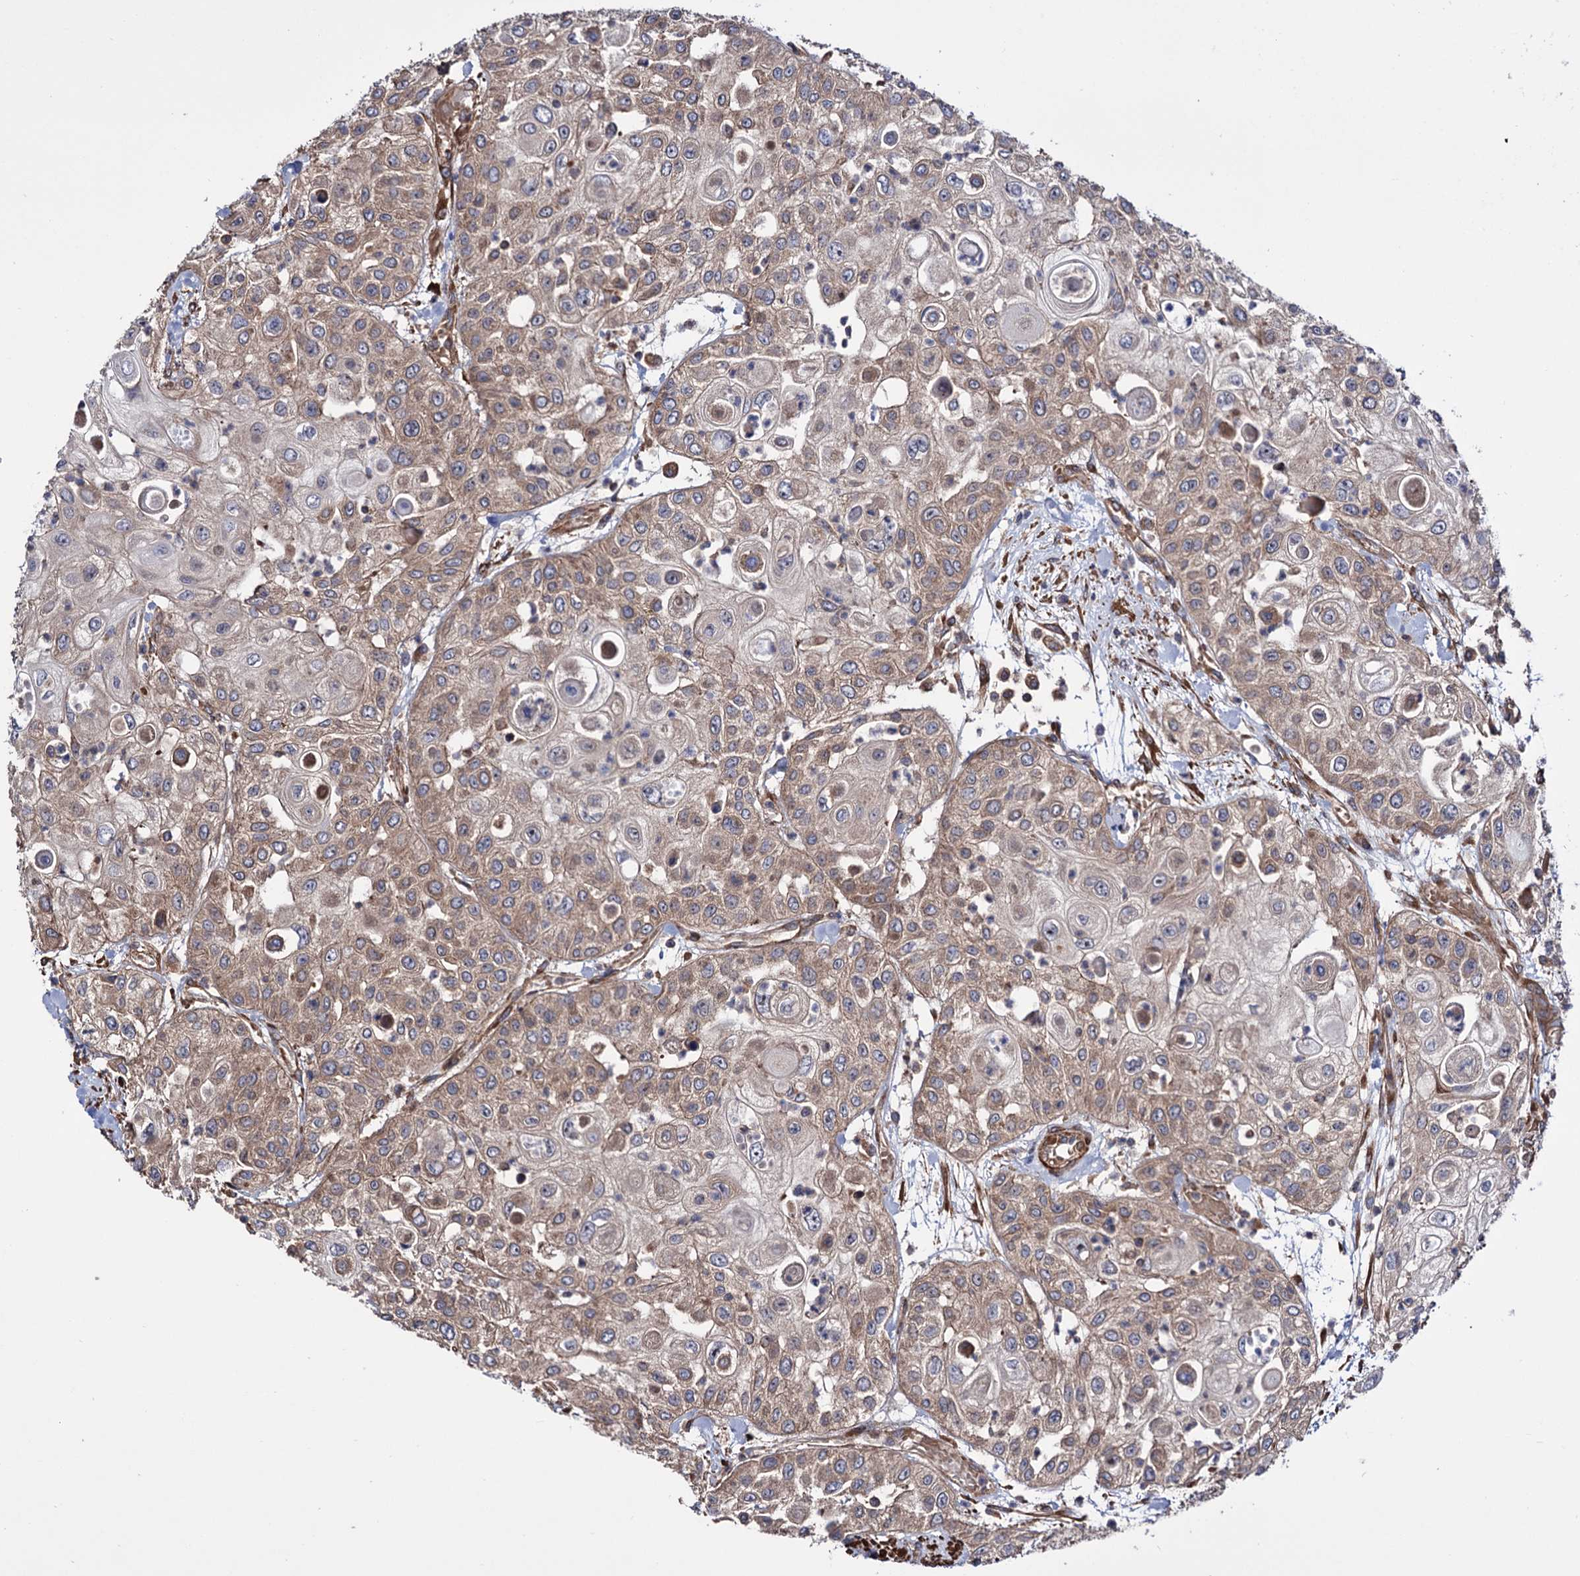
{"staining": {"intensity": "weak", "quantity": ">75%", "location": "cytoplasmic/membranous"}, "tissue": "urothelial cancer", "cell_type": "Tumor cells", "image_type": "cancer", "snomed": [{"axis": "morphology", "description": "Urothelial carcinoma, High grade"}, {"axis": "topography", "description": "Urinary bladder"}], "caption": "Brown immunohistochemical staining in human urothelial carcinoma (high-grade) shows weak cytoplasmic/membranous positivity in approximately >75% of tumor cells. (IHC, brightfield microscopy, high magnification).", "gene": "FERMT2", "patient": {"sex": "female", "age": 79}}